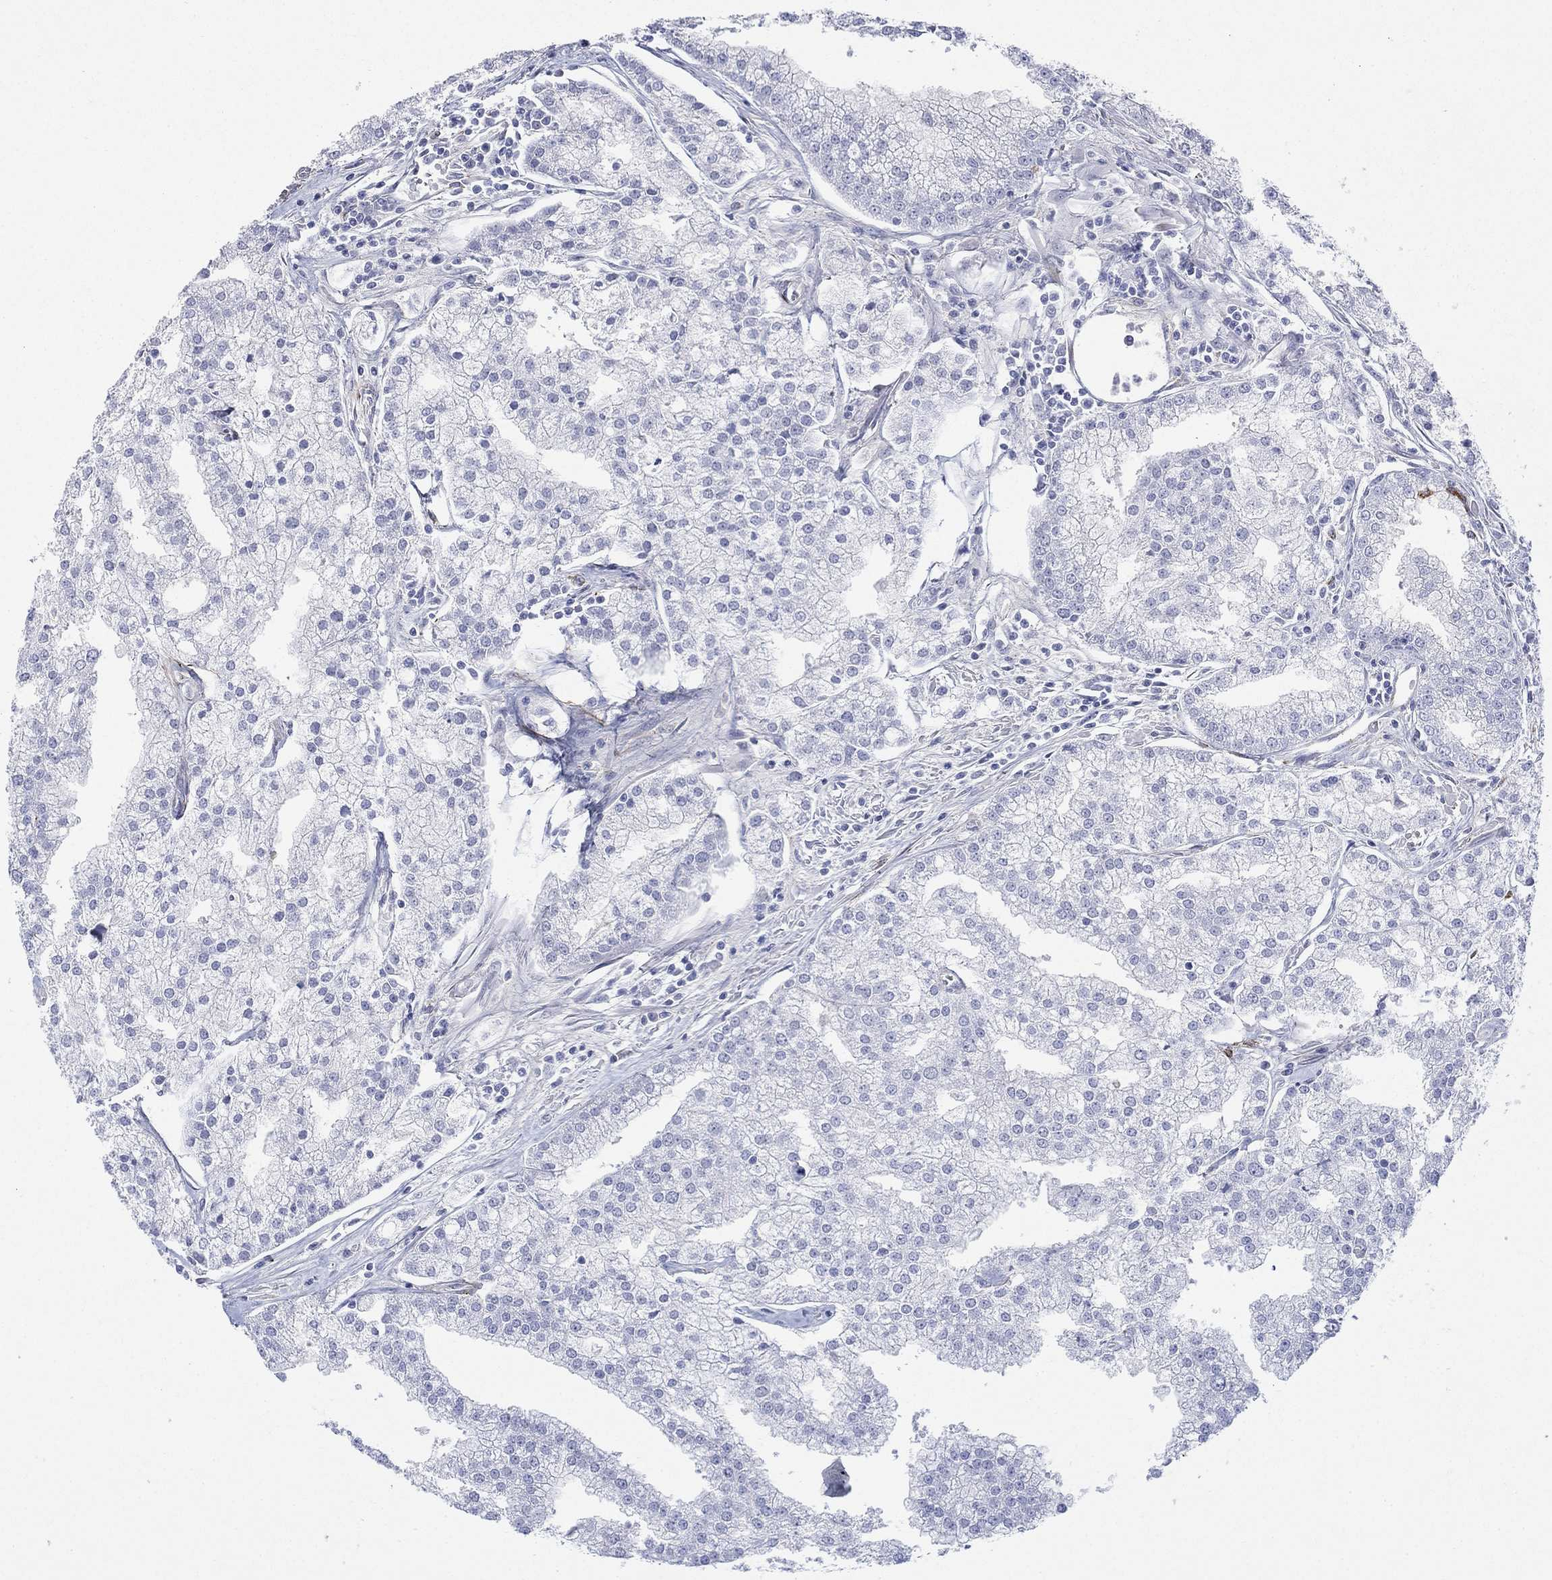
{"staining": {"intensity": "negative", "quantity": "none", "location": "none"}, "tissue": "prostate cancer", "cell_type": "Tumor cells", "image_type": "cancer", "snomed": [{"axis": "morphology", "description": "Adenocarcinoma, NOS"}, {"axis": "topography", "description": "Prostate"}], "caption": "This histopathology image is of prostate cancer (adenocarcinoma) stained with immunohistochemistry to label a protein in brown with the nuclei are counter-stained blue. There is no staining in tumor cells.", "gene": "PTPRZ1", "patient": {"sex": "male", "age": 70}}